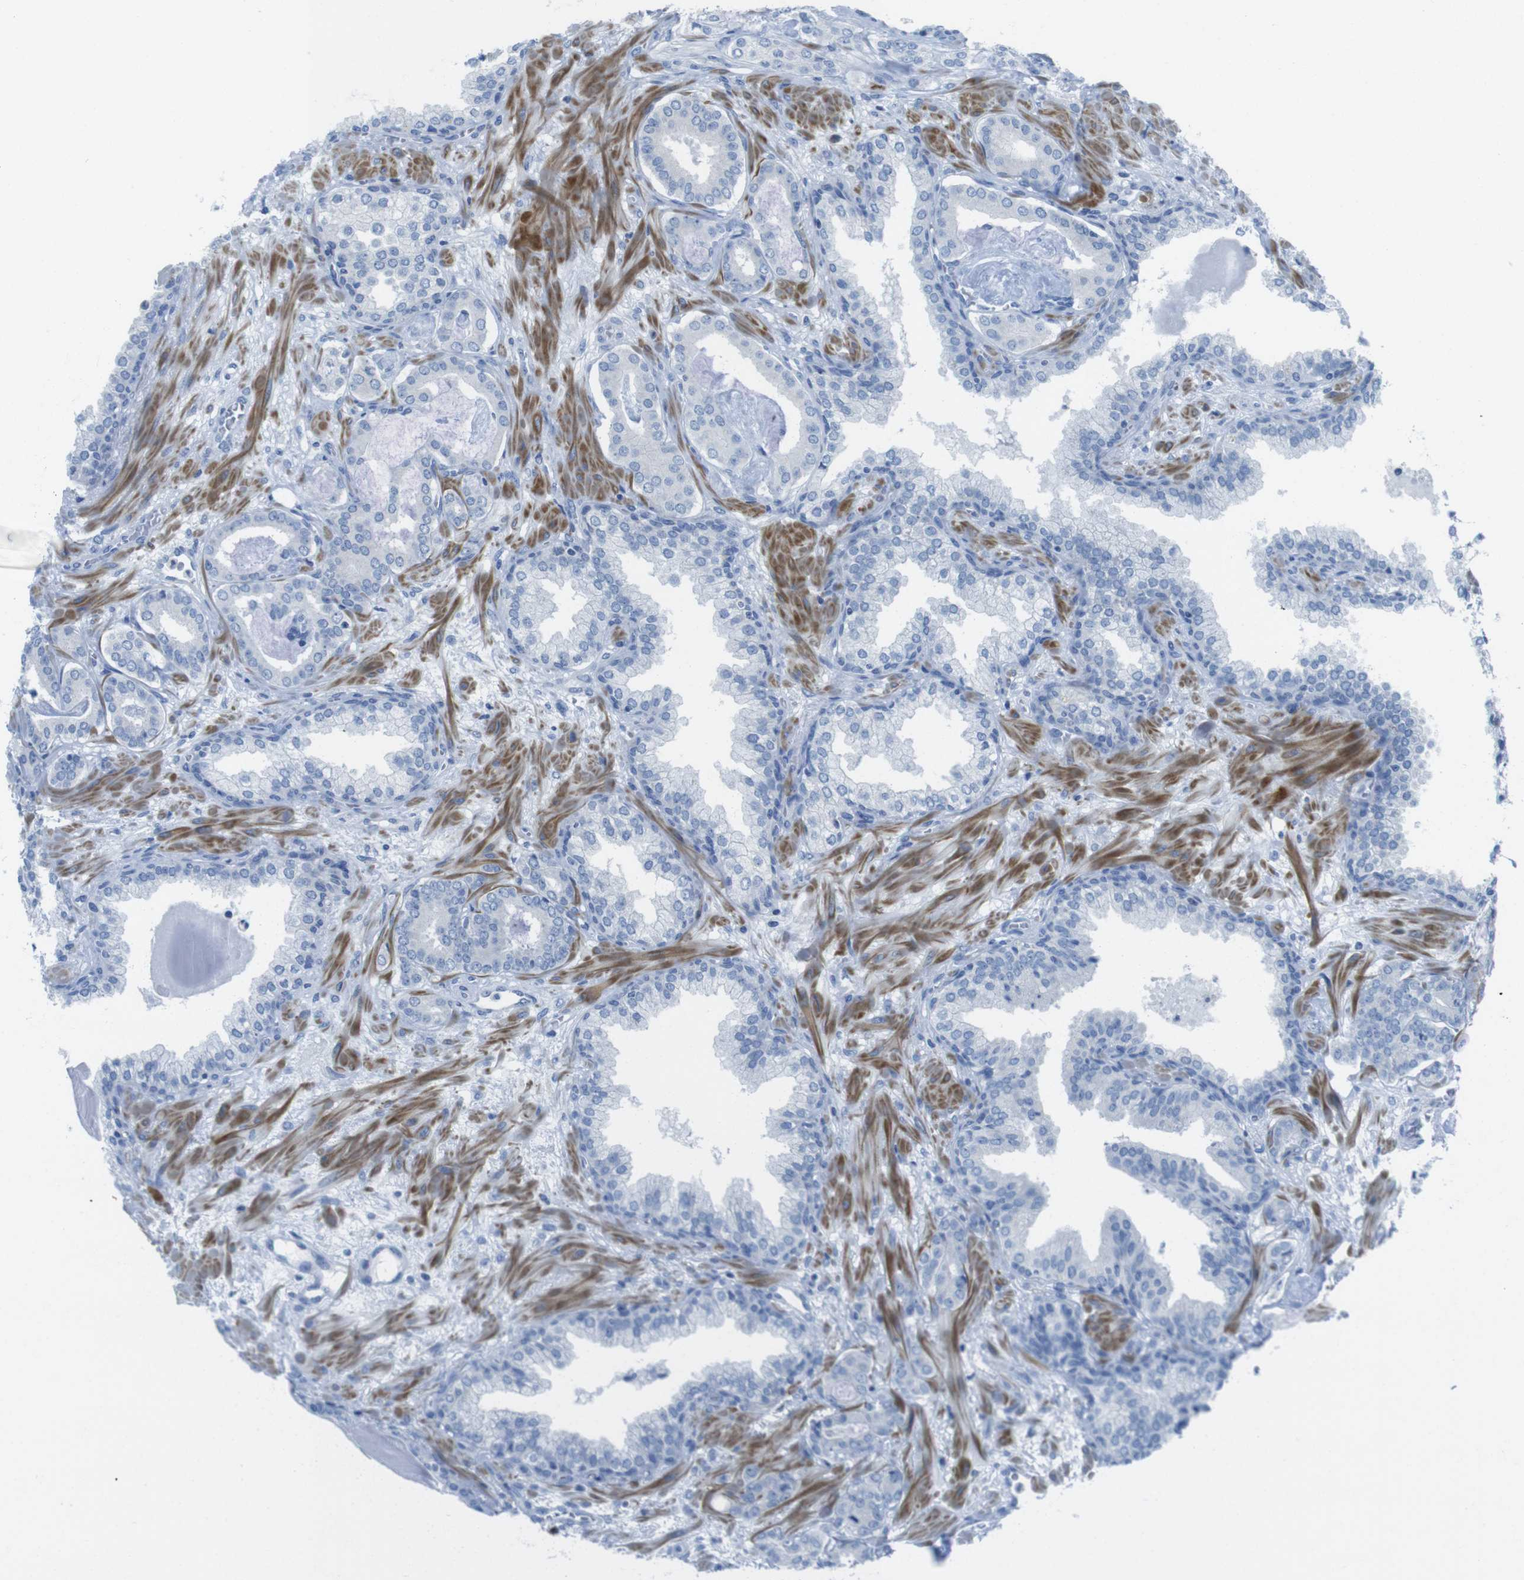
{"staining": {"intensity": "negative", "quantity": "none", "location": "none"}, "tissue": "prostate cancer", "cell_type": "Tumor cells", "image_type": "cancer", "snomed": [{"axis": "morphology", "description": "Adenocarcinoma, Low grade"}, {"axis": "topography", "description": "Prostate"}], "caption": "Human low-grade adenocarcinoma (prostate) stained for a protein using immunohistochemistry (IHC) shows no positivity in tumor cells.", "gene": "ASIC5", "patient": {"sex": "male", "age": 53}}